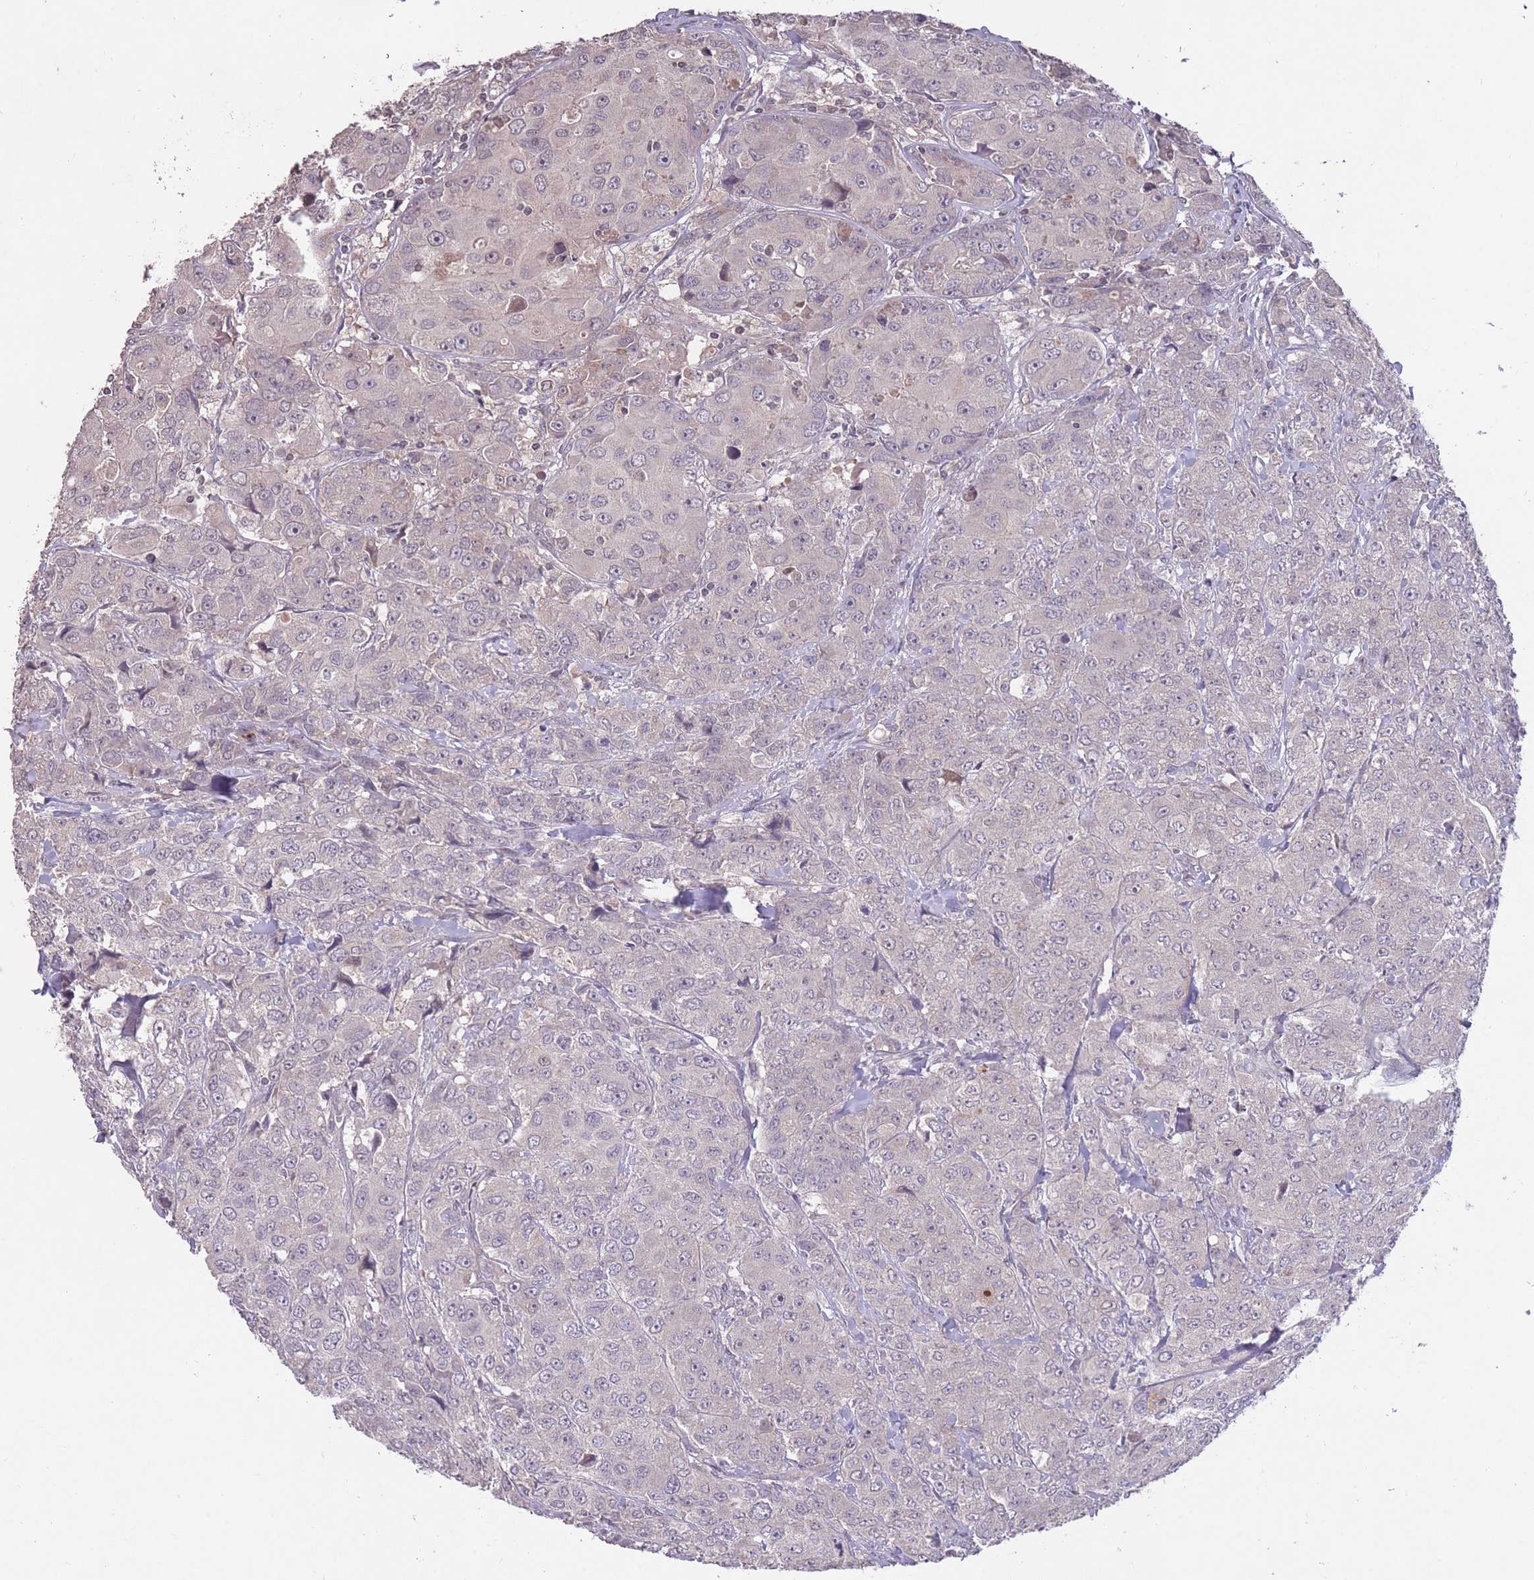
{"staining": {"intensity": "negative", "quantity": "none", "location": "none"}, "tissue": "breast cancer", "cell_type": "Tumor cells", "image_type": "cancer", "snomed": [{"axis": "morphology", "description": "Duct carcinoma"}, {"axis": "topography", "description": "Breast"}], "caption": "IHC micrograph of neoplastic tissue: infiltrating ductal carcinoma (breast) stained with DAB exhibits no significant protein staining in tumor cells.", "gene": "ADCYAP1R1", "patient": {"sex": "female", "age": 43}}